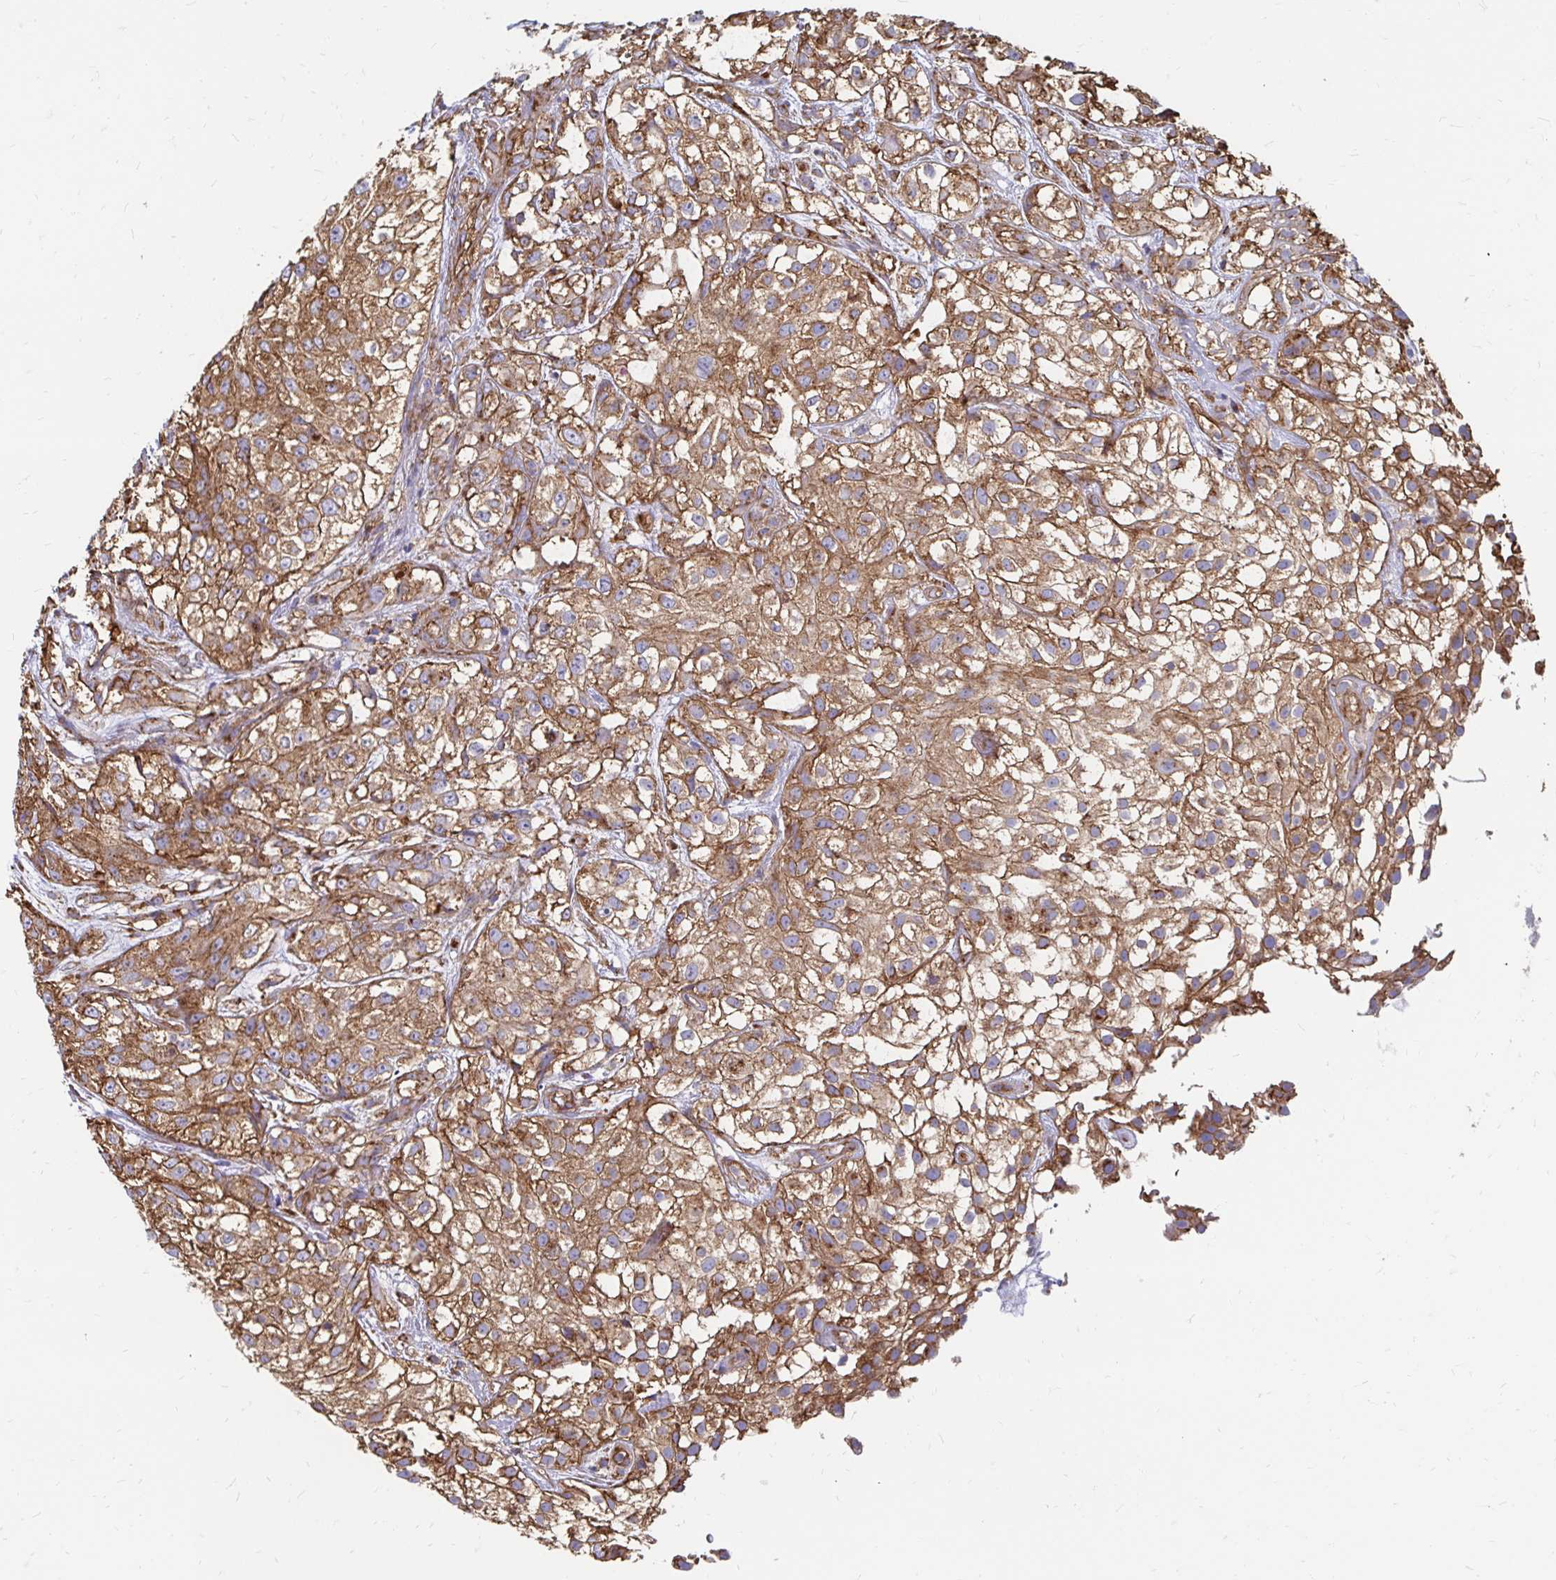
{"staining": {"intensity": "moderate", "quantity": ">75%", "location": "cytoplasmic/membranous"}, "tissue": "urothelial cancer", "cell_type": "Tumor cells", "image_type": "cancer", "snomed": [{"axis": "morphology", "description": "Urothelial carcinoma, High grade"}, {"axis": "topography", "description": "Urinary bladder"}], "caption": "A brown stain labels moderate cytoplasmic/membranous positivity of a protein in urothelial cancer tumor cells.", "gene": "CLTC", "patient": {"sex": "male", "age": 56}}